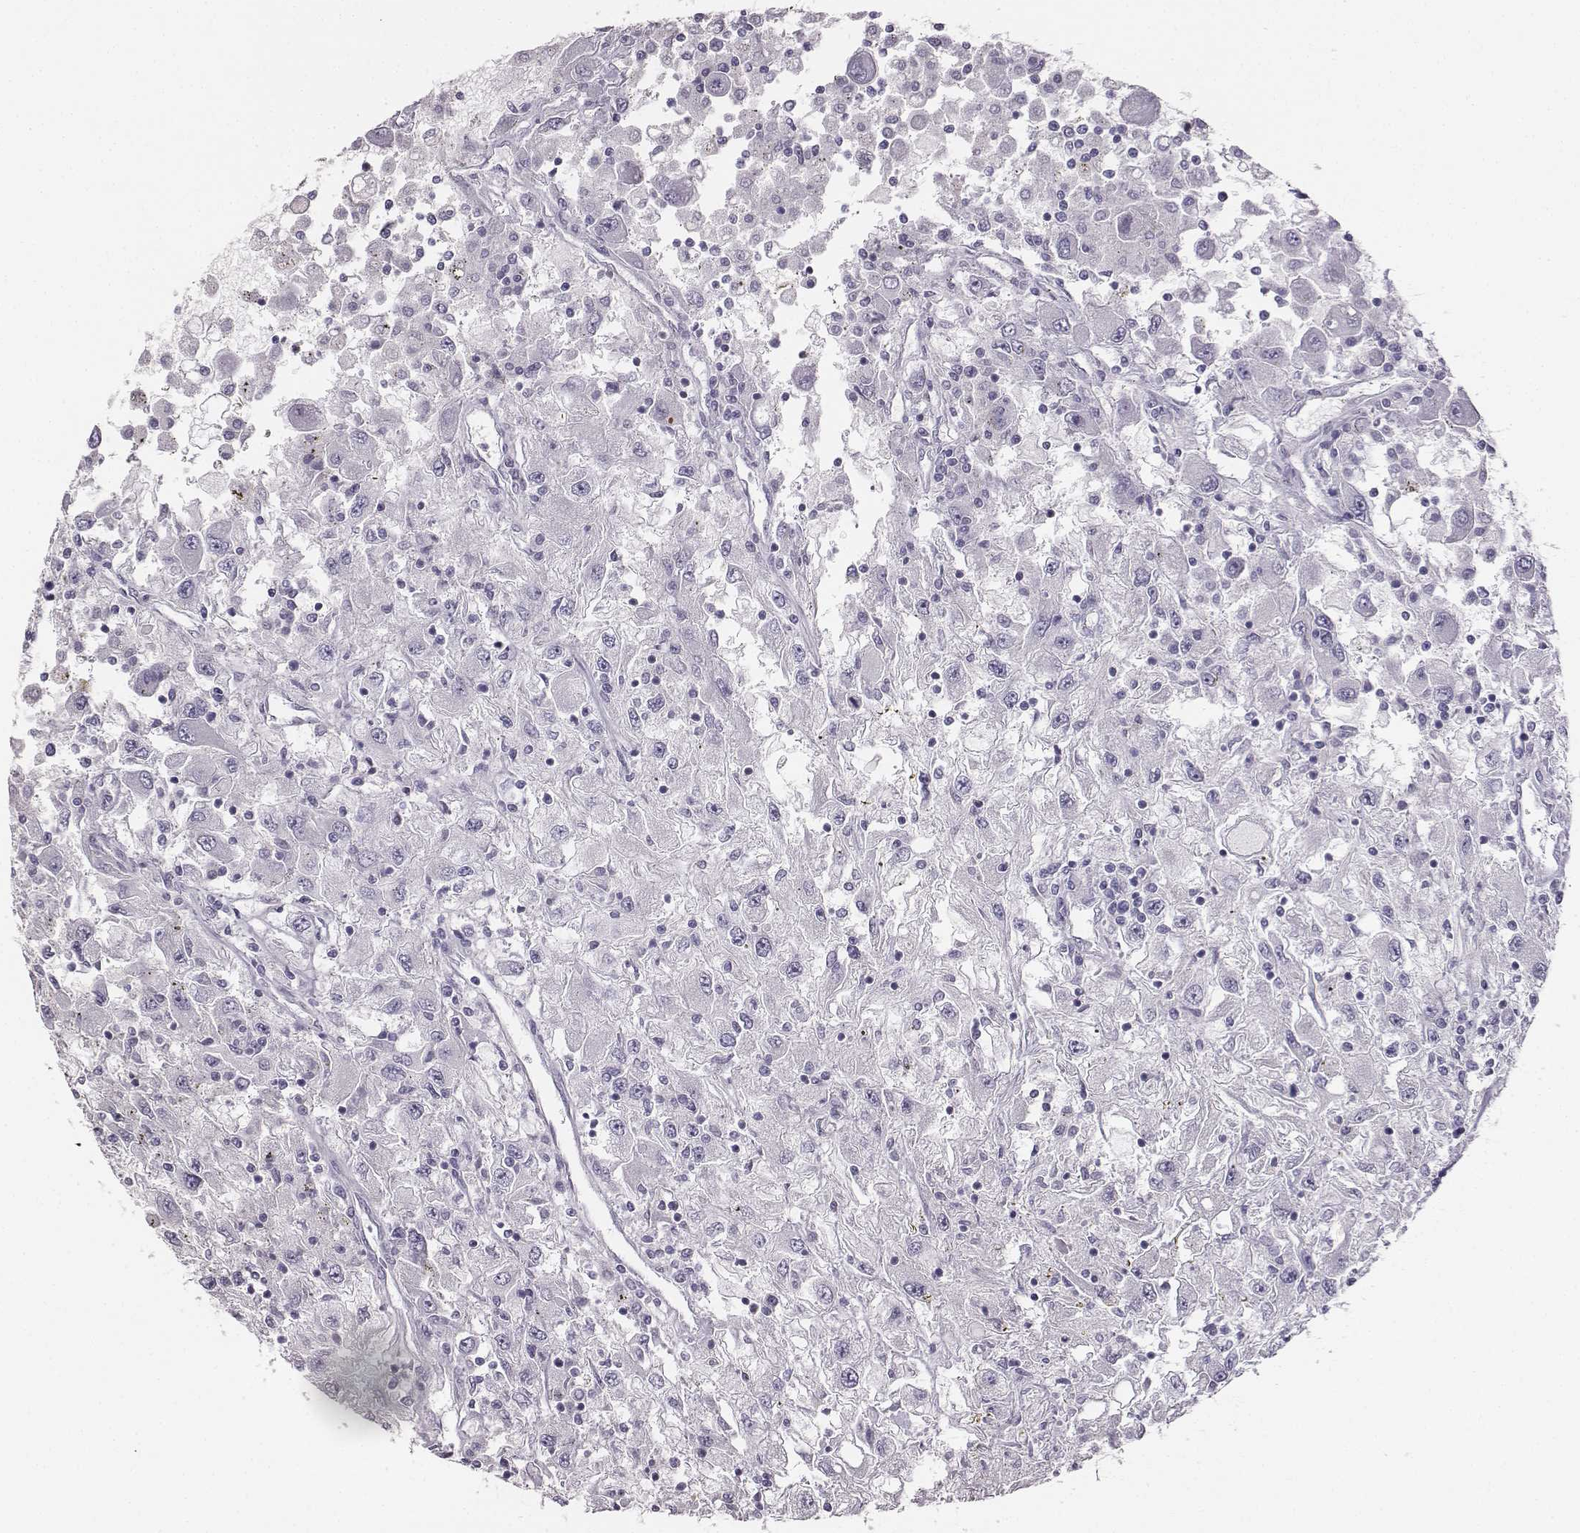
{"staining": {"intensity": "negative", "quantity": "none", "location": "none"}, "tissue": "renal cancer", "cell_type": "Tumor cells", "image_type": "cancer", "snomed": [{"axis": "morphology", "description": "Adenocarcinoma, NOS"}, {"axis": "topography", "description": "Kidney"}], "caption": "This photomicrograph is of renal cancer stained with IHC to label a protein in brown with the nuclei are counter-stained blue. There is no positivity in tumor cells.", "gene": "ADAM7", "patient": {"sex": "female", "age": 67}}